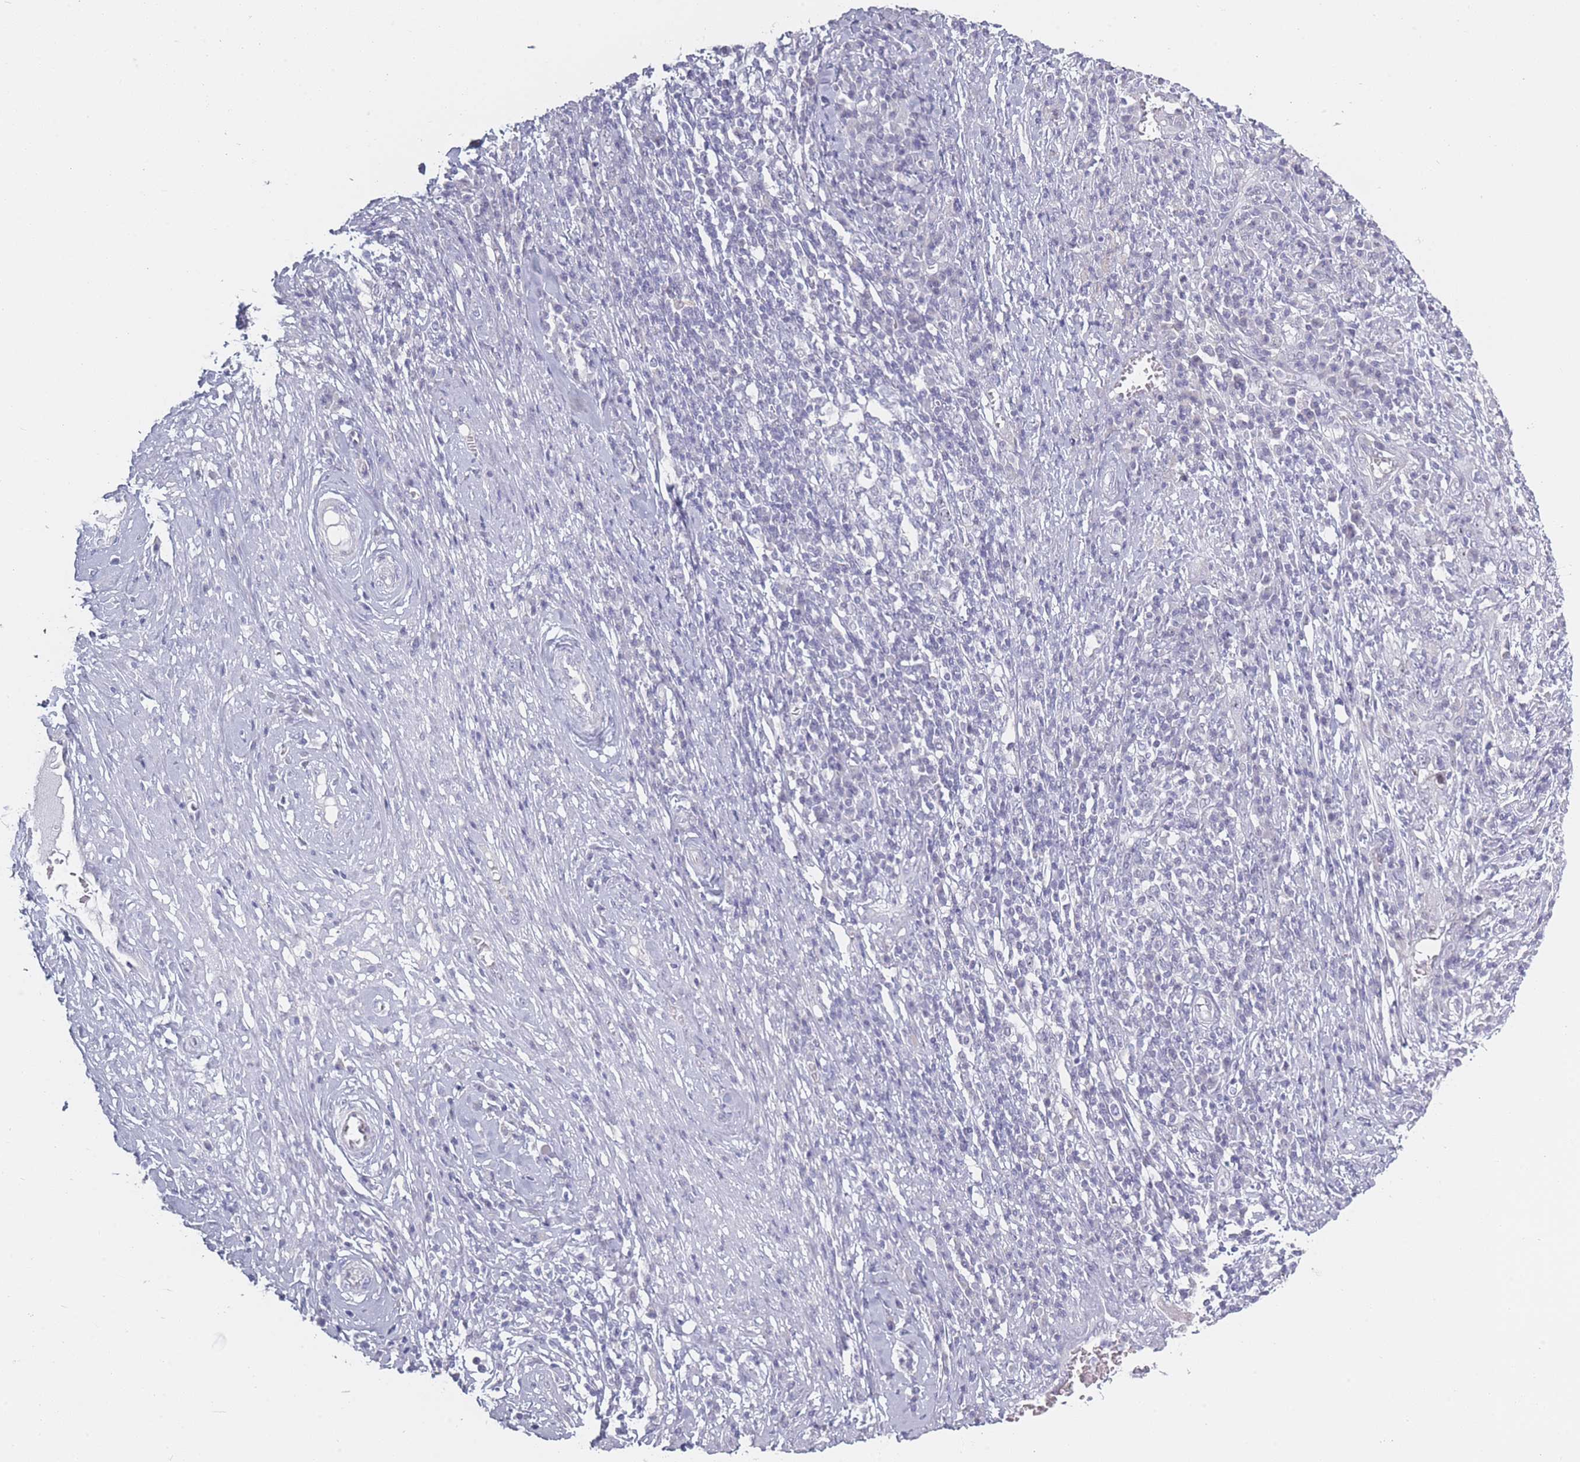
{"staining": {"intensity": "negative", "quantity": "none", "location": "none"}, "tissue": "cervical cancer", "cell_type": "Tumor cells", "image_type": "cancer", "snomed": [{"axis": "morphology", "description": "Squamous cell carcinoma, NOS"}, {"axis": "topography", "description": "Cervix"}], "caption": "Tumor cells are negative for brown protein staining in cervical squamous cell carcinoma.", "gene": "ROS1", "patient": {"sex": "female", "age": 46}}